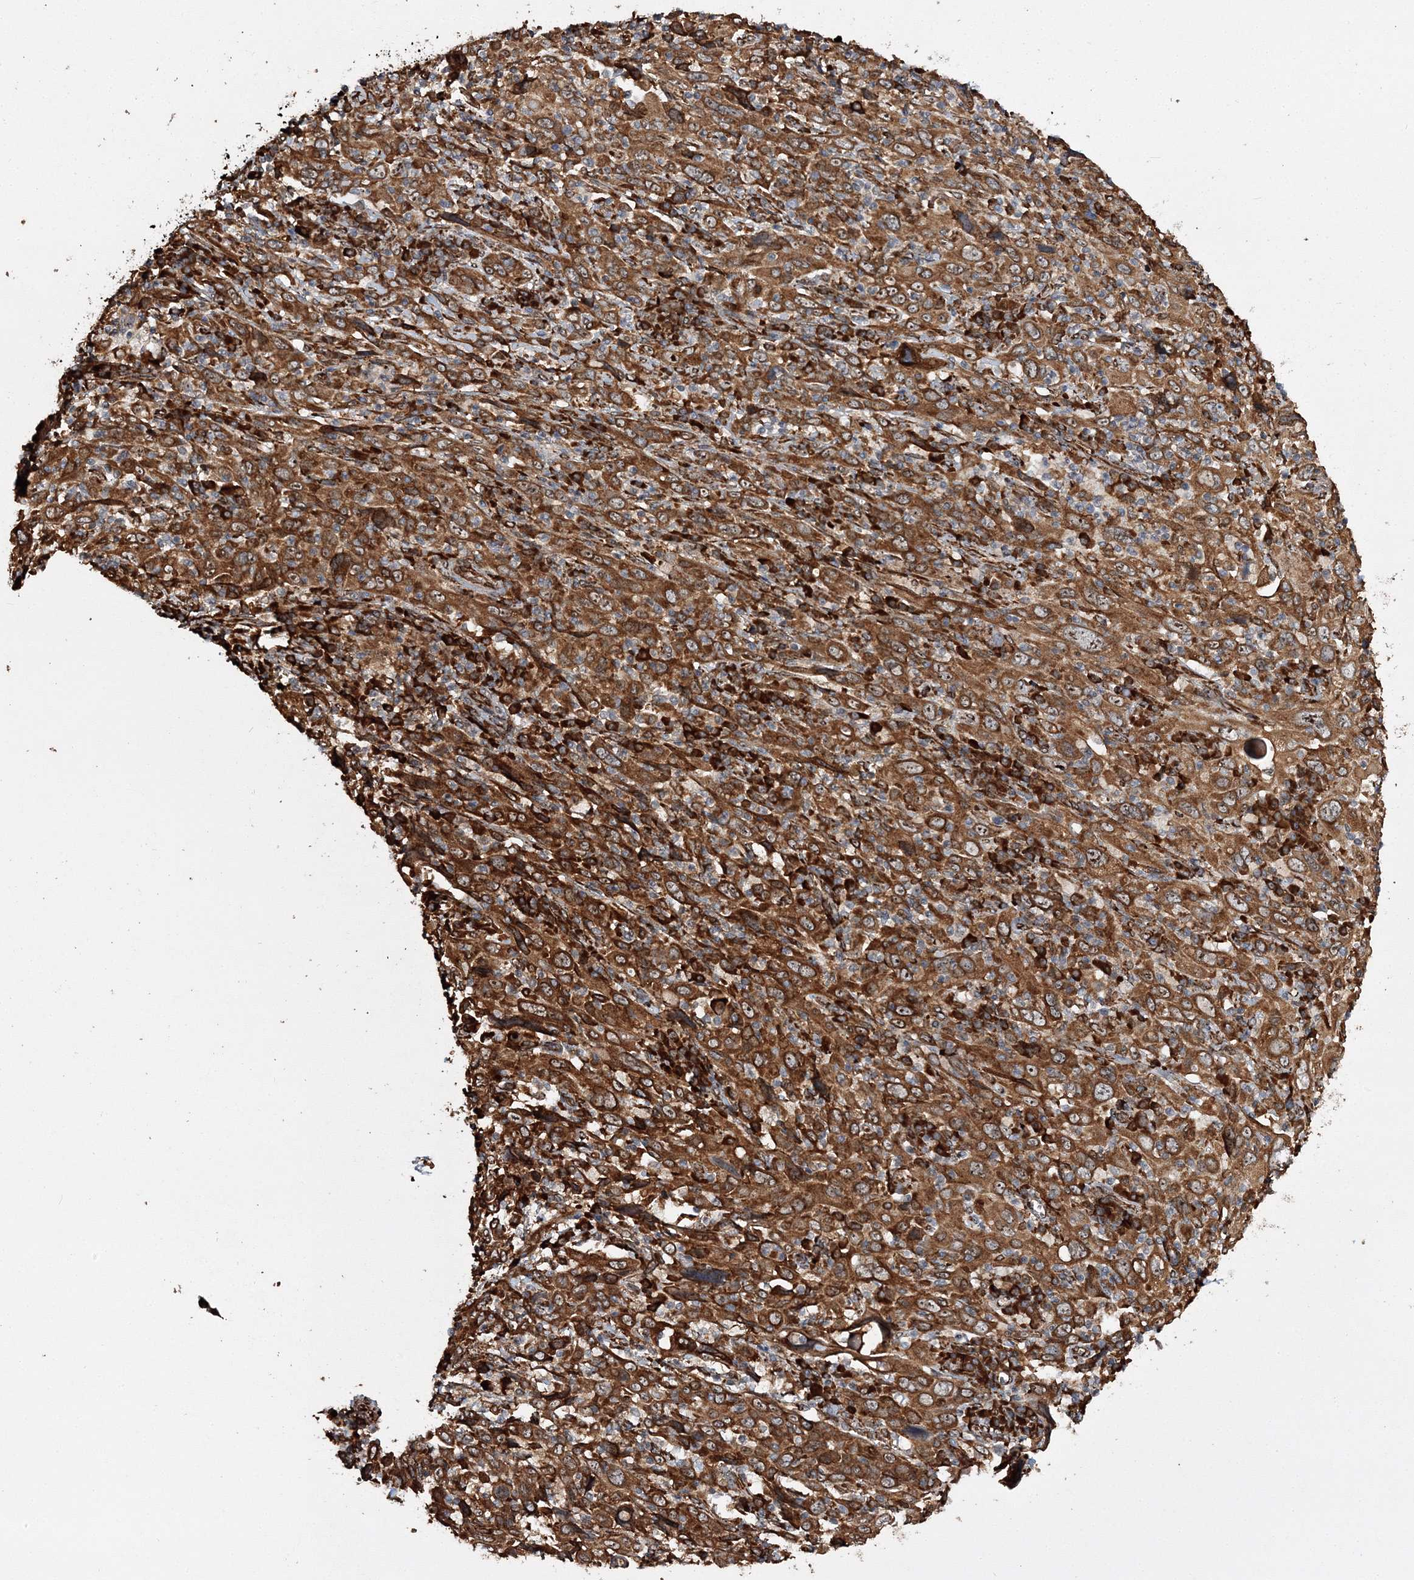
{"staining": {"intensity": "strong", "quantity": ">75%", "location": "cytoplasmic/membranous"}, "tissue": "cervical cancer", "cell_type": "Tumor cells", "image_type": "cancer", "snomed": [{"axis": "morphology", "description": "Squamous cell carcinoma, NOS"}, {"axis": "topography", "description": "Cervix"}], "caption": "Human cervical cancer (squamous cell carcinoma) stained for a protein (brown) exhibits strong cytoplasmic/membranous positive positivity in approximately >75% of tumor cells.", "gene": "SCRN3", "patient": {"sex": "female", "age": 46}}